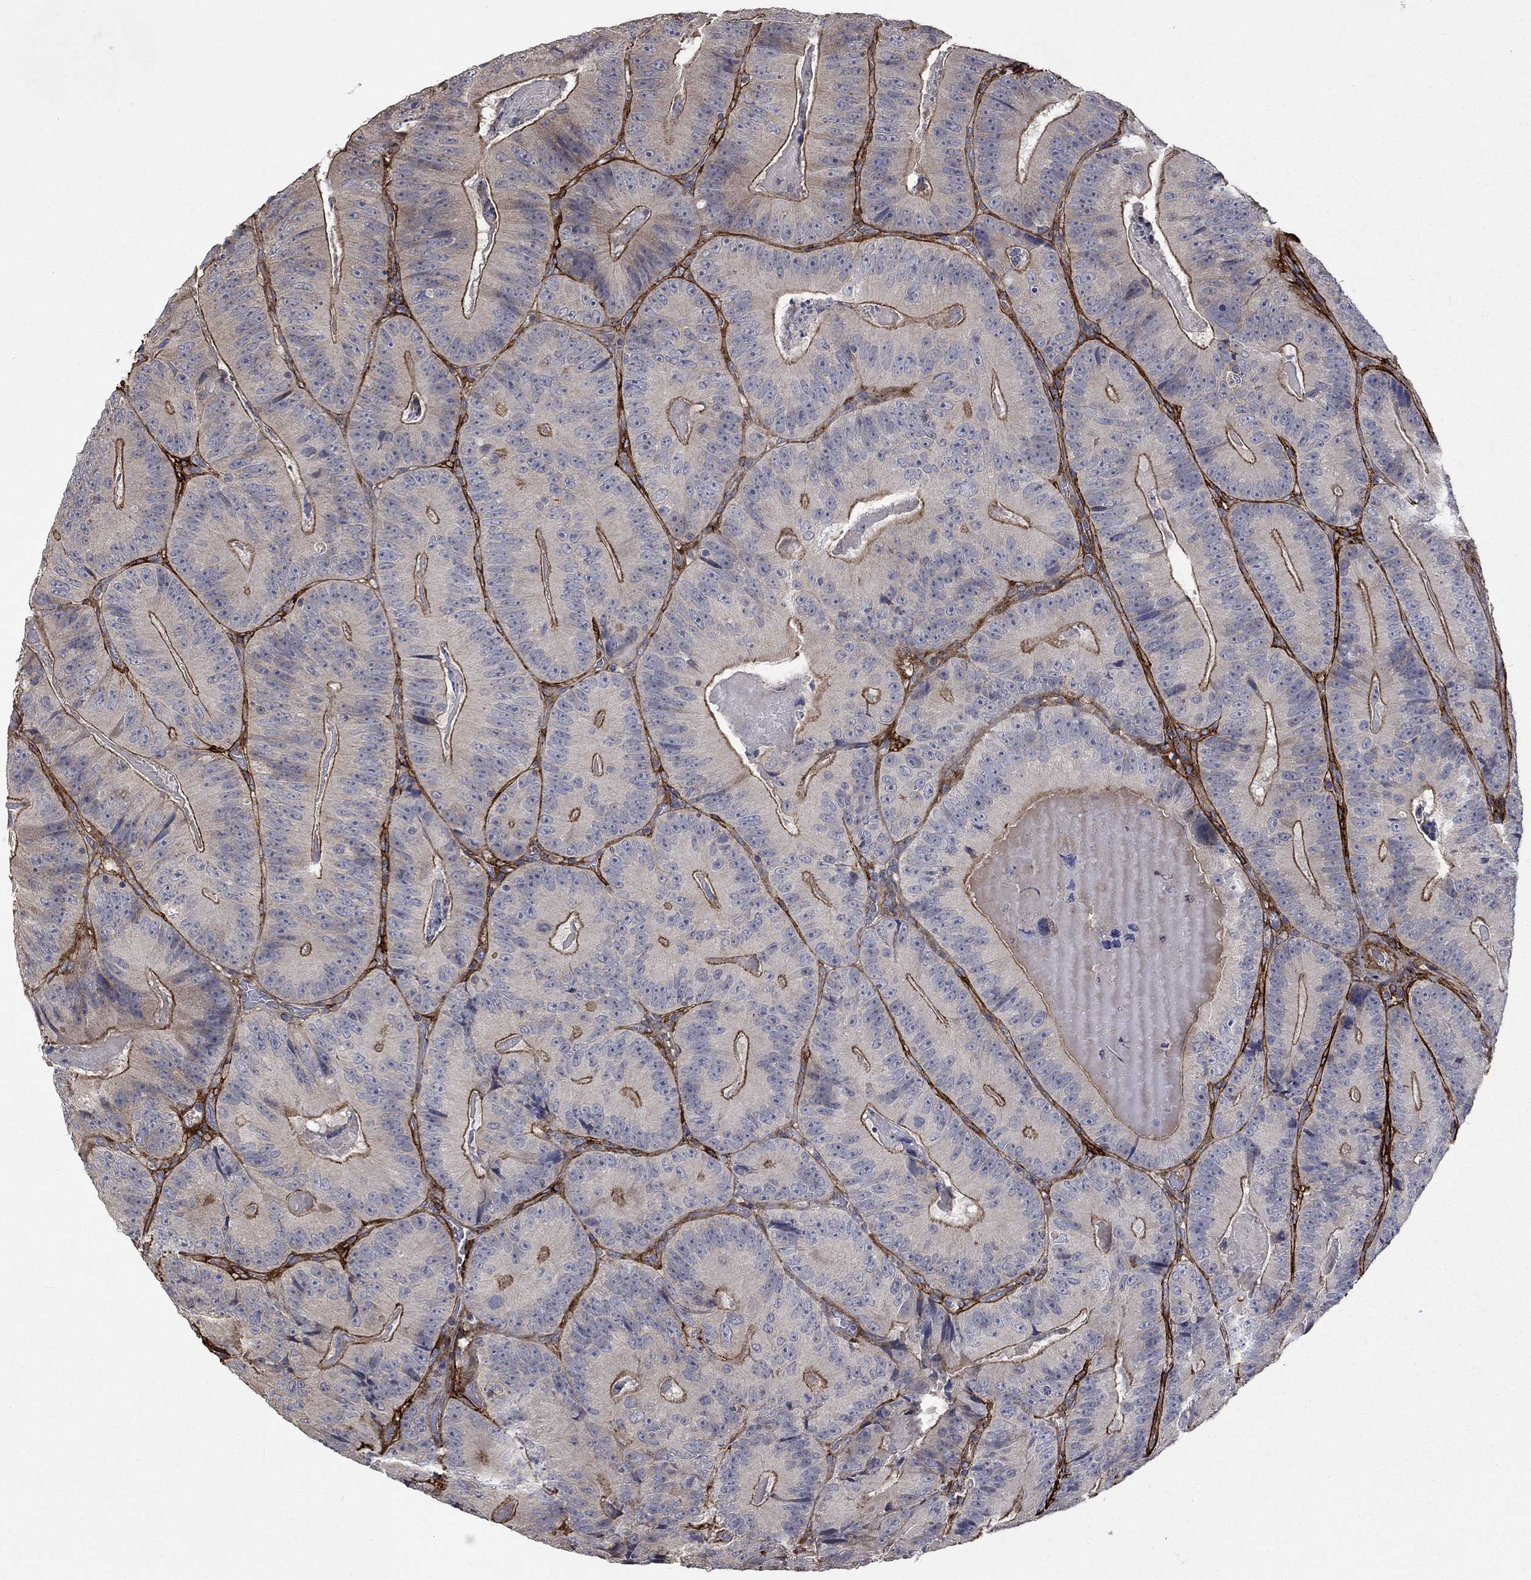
{"staining": {"intensity": "moderate", "quantity": "25%-75%", "location": "cytoplasmic/membranous"}, "tissue": "colorectal cancer", "cell_type": "Tumor cells", "image_type": "cancer", "snomed": [{"axis": "morphology", "description": "Adenocarcinoma, NOS"}, {"axis": "topography", "description": "Colon"}], "caption": "A micrograph of colorectal cancer (adenocarcinoma) stained for a protein shows moderate cytoplasmic/membranous brown staining in tumor cells. Immunohistochemistry stains the protein of interest in brown and the nuclei are stained blue.", "gene": "VCAN", "patient": {"sex": "female", "age": 86}}